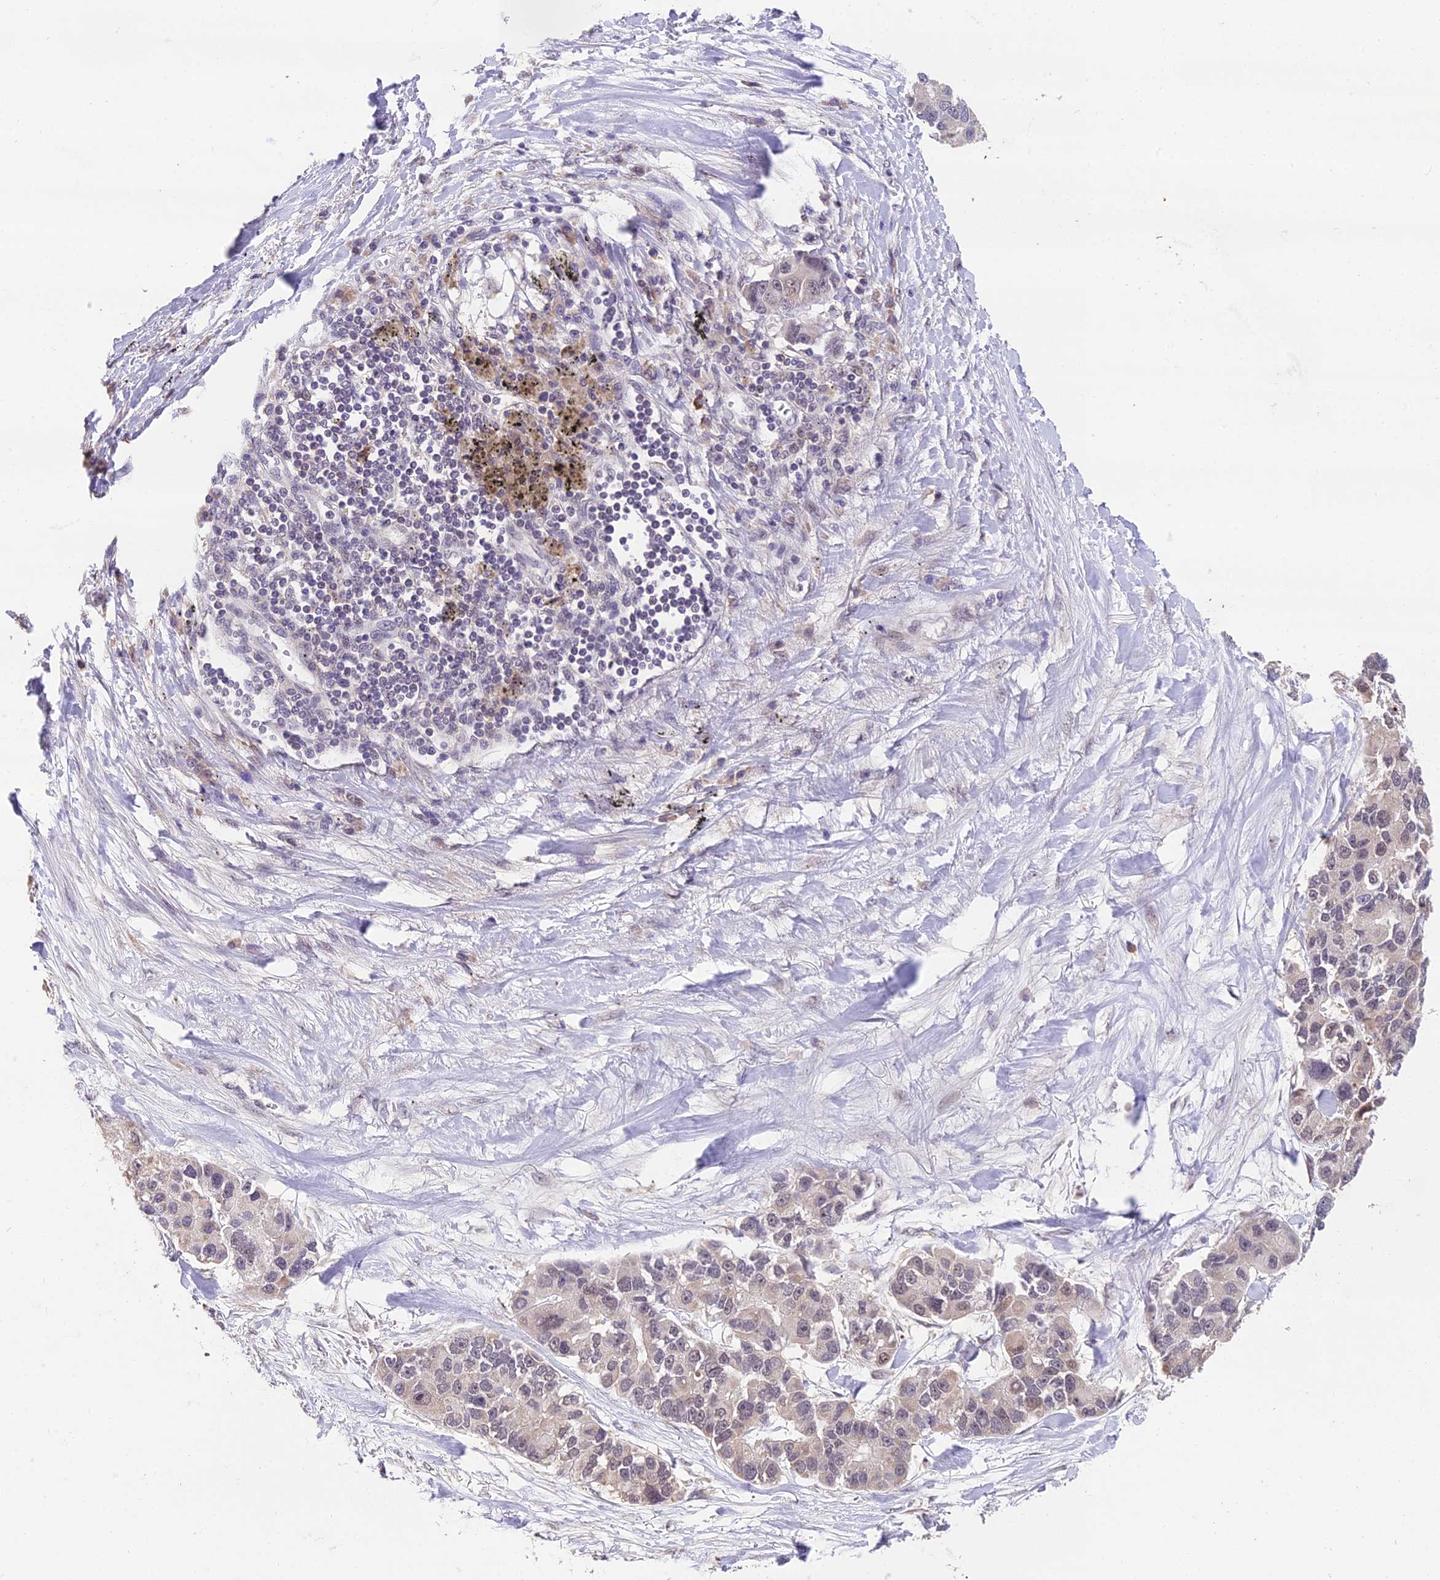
{"staining": {"intensity": "moderate", "quantity": "<25%", "location": "nuclear"}, "tissue": "lung cancer", "cell_type": "Tumor cells", "image_type": "cancer", "snomed": [{"axis": "morphology", "description": "Adenocarcinoma, NOS"}, {"axis": "topography", "description": "Lung"}], "caption": "There is low levels of moderate nuclear staining in tumor cells of lung cancer (adenocarcinoma), as demonstrated by immunohistochemical staining (brown color).", "gene": "ZNF333", "patient": {"sex": "female", "age": 54}}